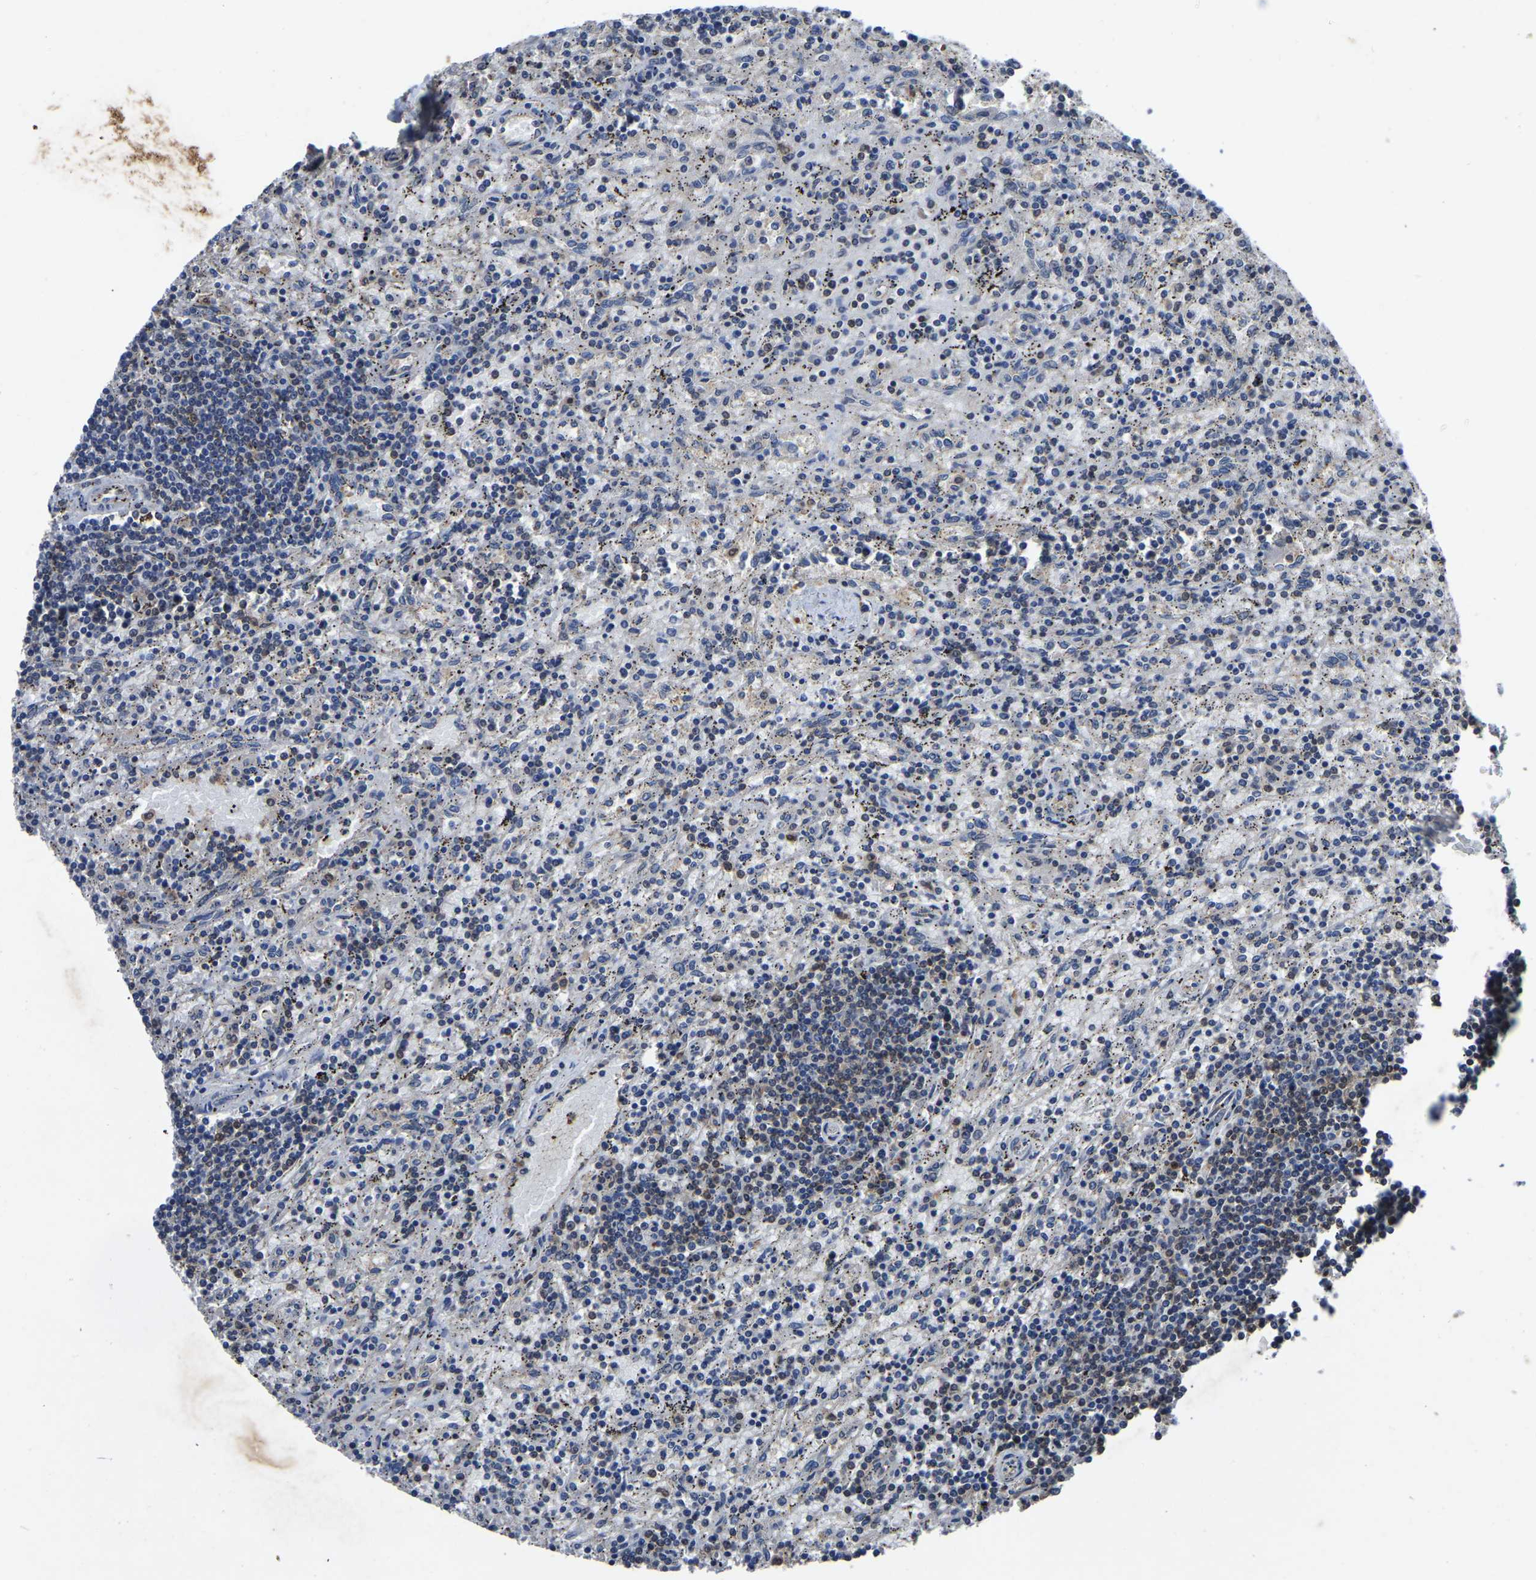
{"staining": {"intensity": "weak", "quantity": "<25%", "location": "cytoplasmic/membranous"}, "tissue": "lymphoma", "cell_type": "Tumor cells", "image_type": "cancer", "snomed": [{"axis": "morphology", "description": "Malignant lymphoma, non-Hodgkin's type, Low grade"}, {"axis": "topography", "description": "Spleen"}], "caption": "High magnification brightfield microscopy of low-grade malignant lymphoma, non-Hodgkin's type stained with DAB (brown) and counterstained with hematoxylin (blue): tumor cells show no significant expression.", "gene": "FGD5", "patient": {"sex": "male", "age": 76}}